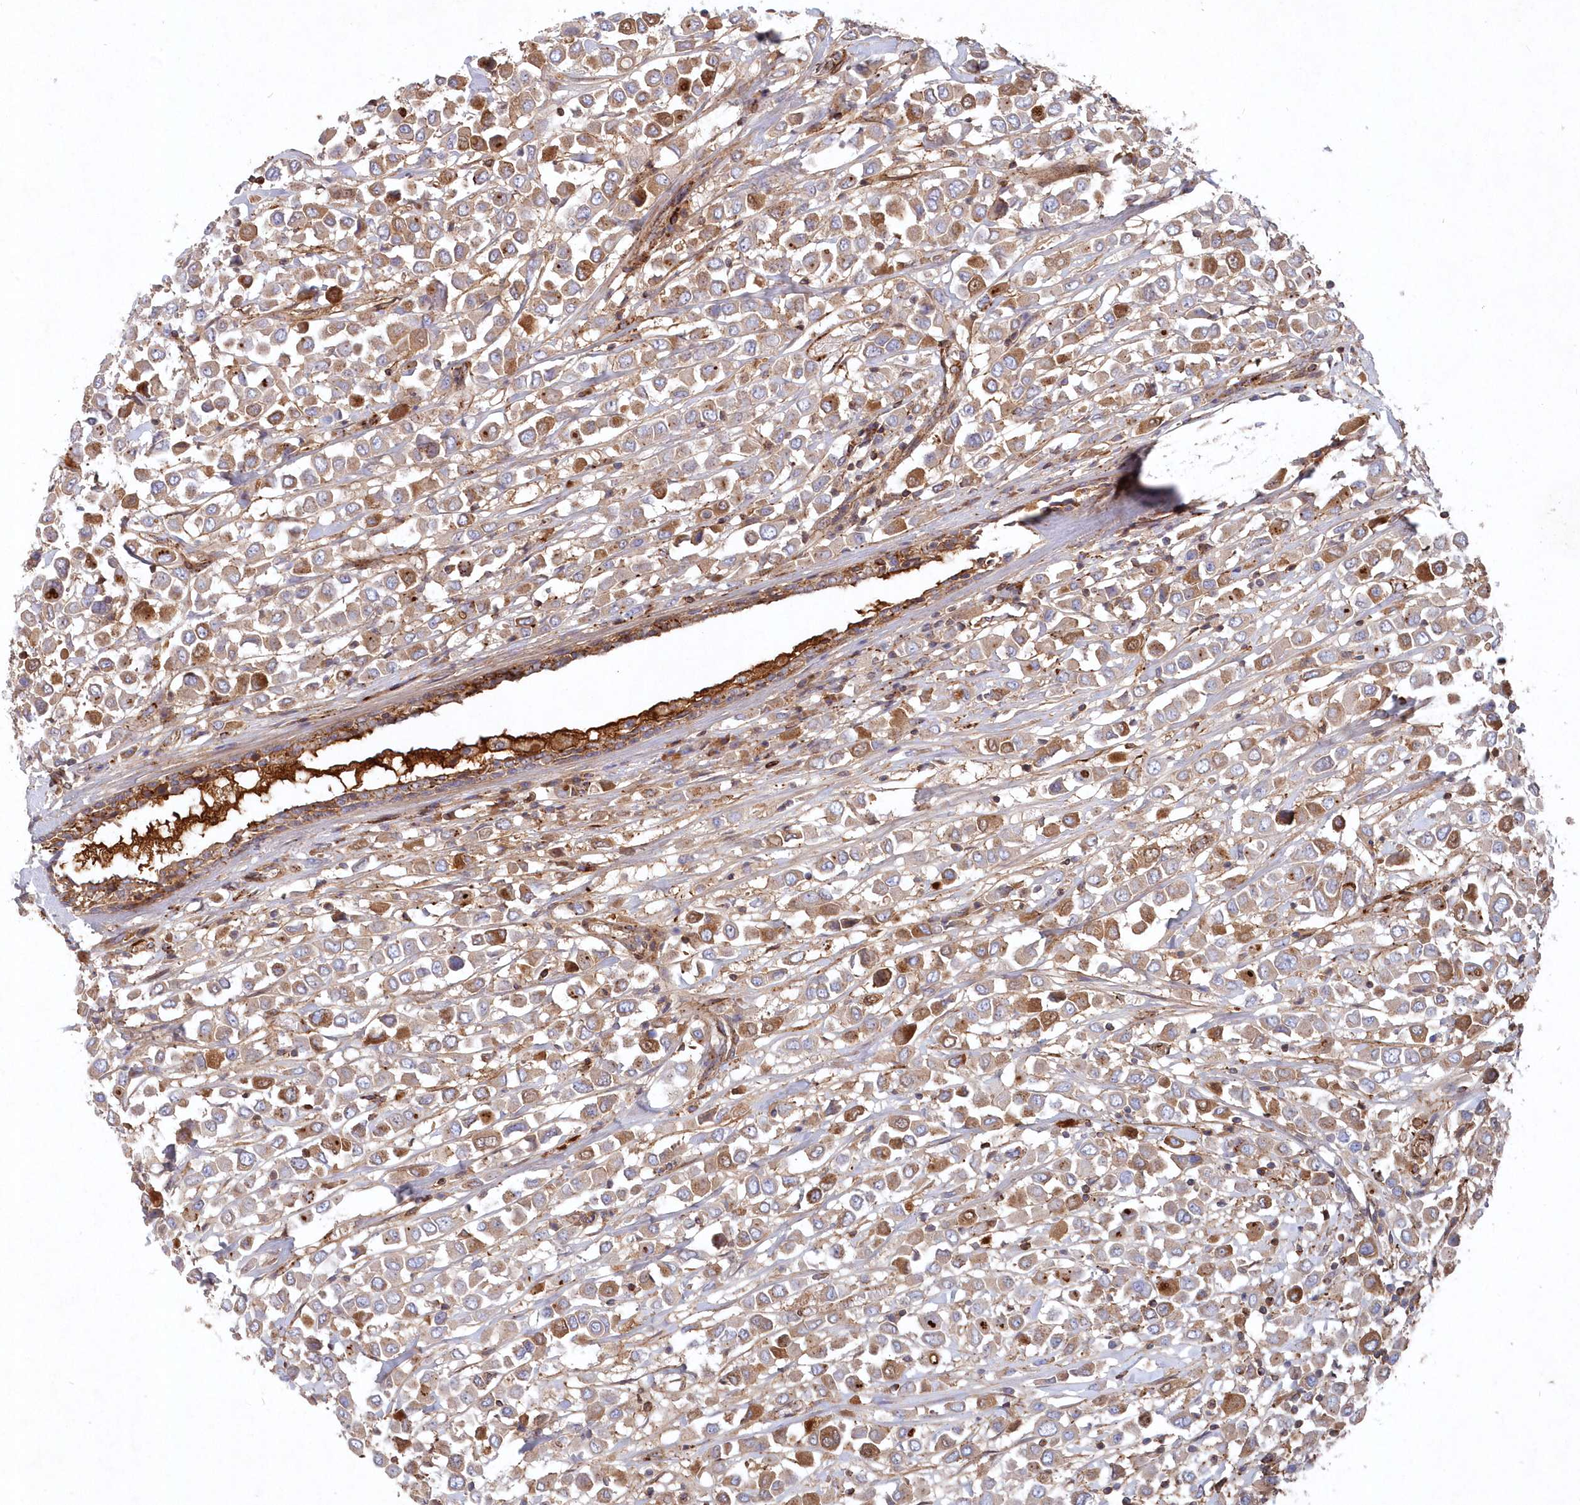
{"staining": {"intensity": "moderate", "quantity": ">75%", "location": "cytoplasmic/membranous"}, "tissue": "breast cancer", "cell_type": "Tumor cells", "image_type": "cancer", "snomed": [{"axis": "morphology", "description": "Duct carcinoma"}, {"axis": "topography", "description": "Breast"}], "caption": "Protein positivity by IHC reveals moderate cytoplasmic/membranous expression in about >75% of tumor cells in intraductal carcinoma (breast). The staining was performed using DAB, with brown indicating positive protein expression. Nuclei are stained blue with hematoxylin.", "gene": "ABHD14B", "patient": {"sex": "female", "age": 61}}